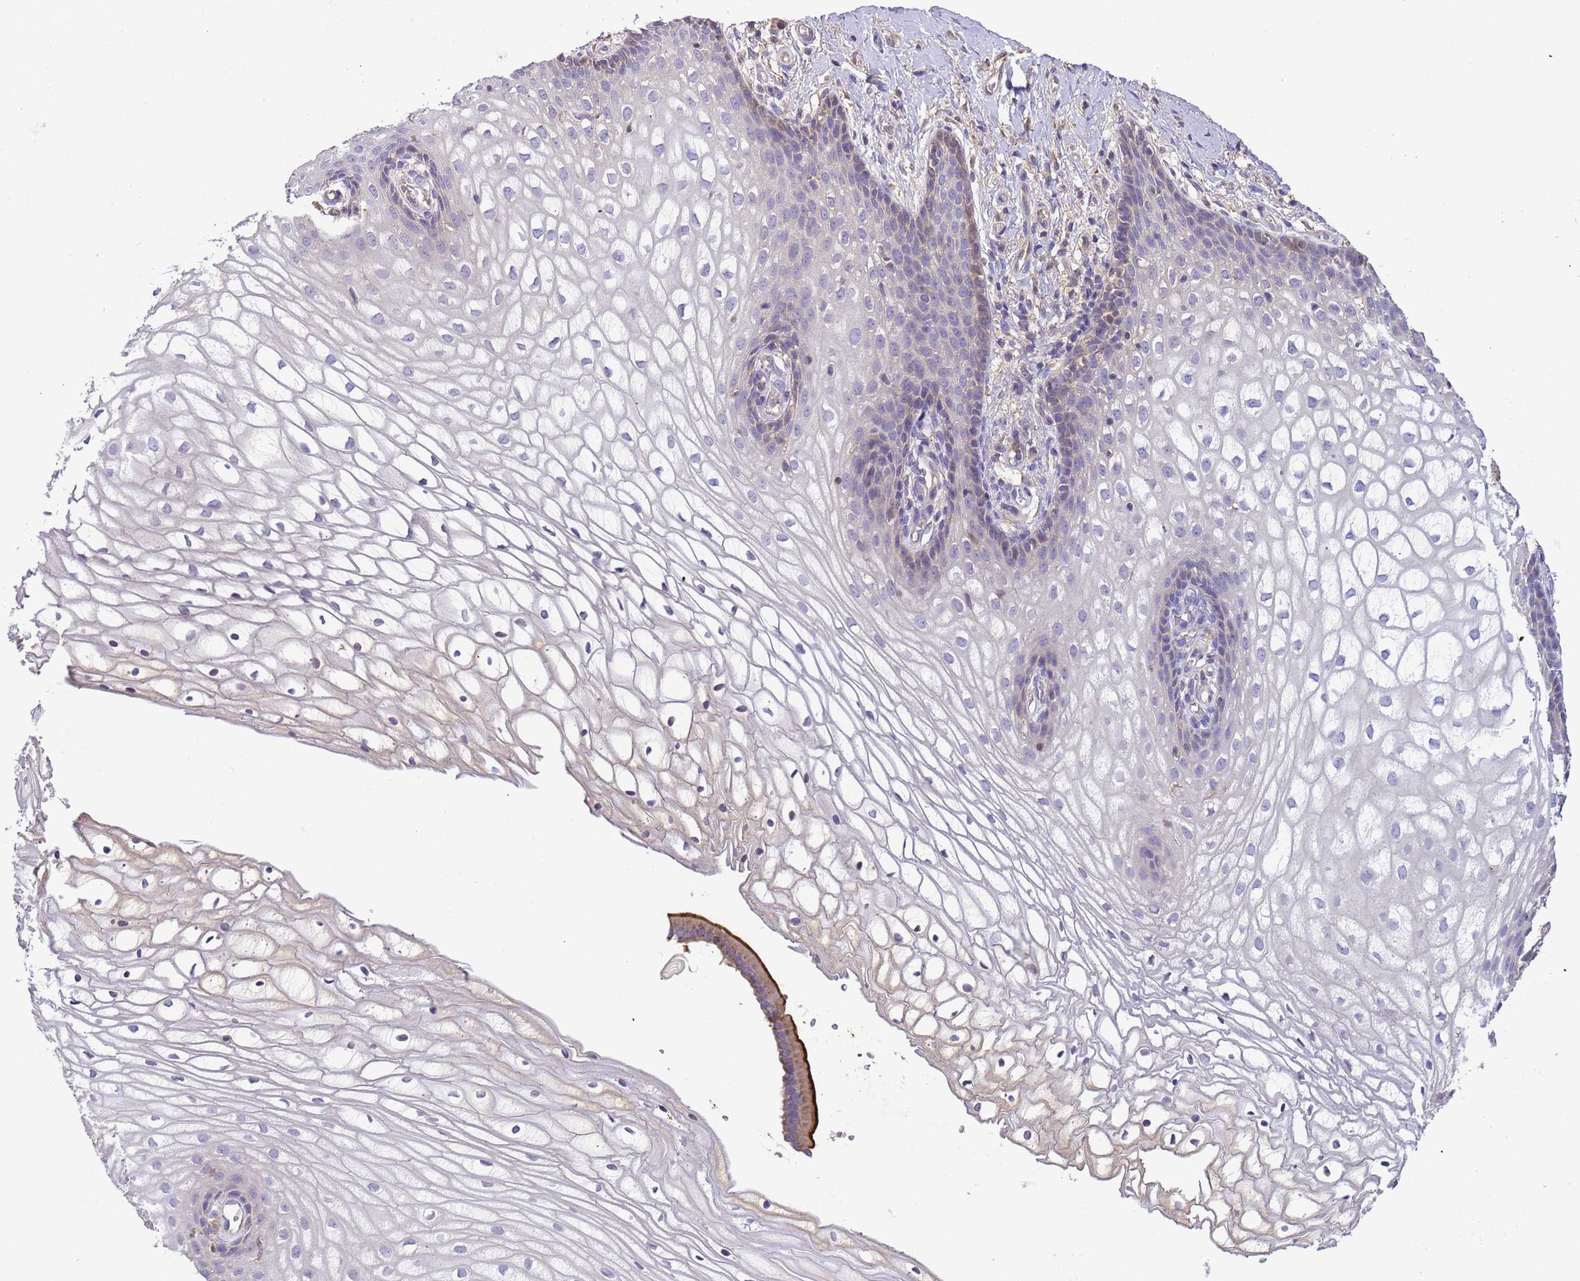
{"staining": {"intensity": "weak", "quantity": "<25%", "location": "cytoplasmic/membranous"}, "tissue": "vagina", "cell_type": "Squamous epithelial cells", "image_type": "normal", "snomed": [{"axis": "morphology", "description": "Normal tissue, NOS"}, {"axis": "topography", "description": "Vagina"}], "caption": "An immunohistochemistry micrograph of unremarkable vagina is shown. There is no staining in squamous epithelial cells of vagina.", "gene": "PLCXD3", "patient": {"sex": "female", "age": 60}}